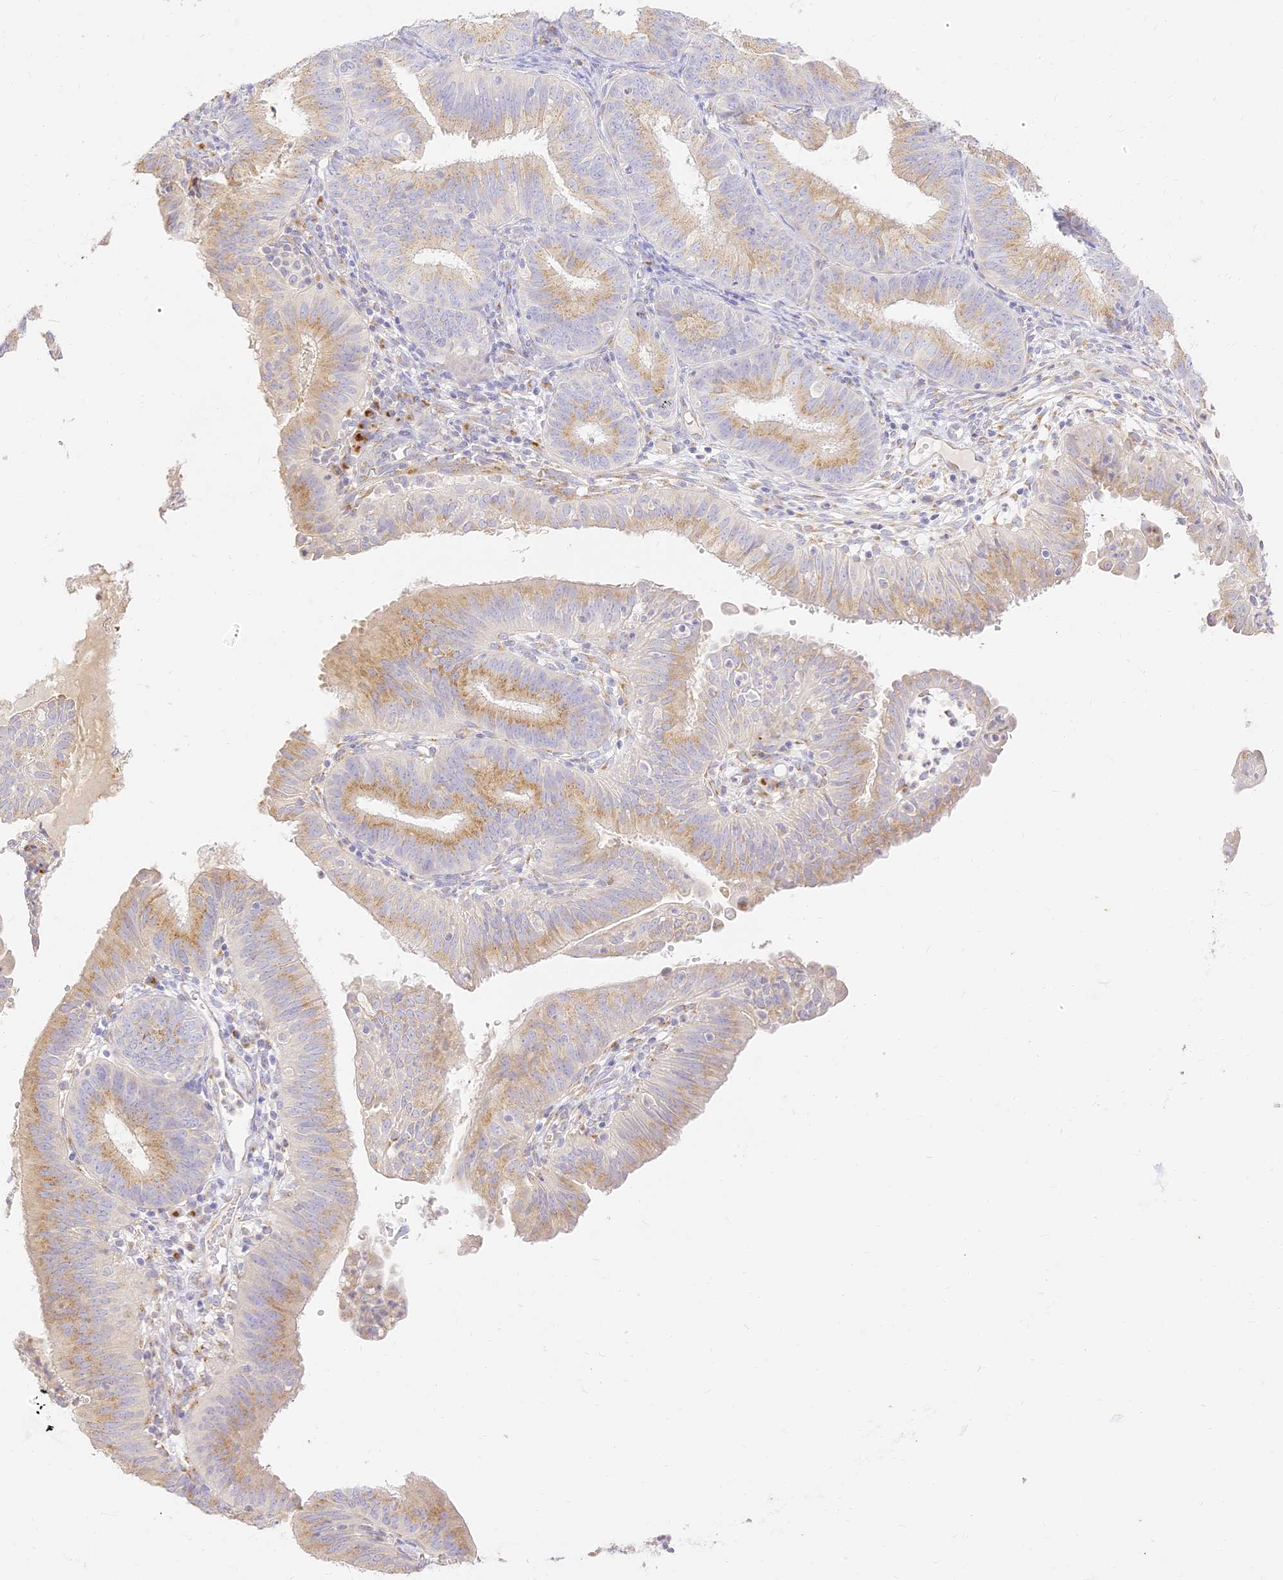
{"staining": {"intensity": "moderate", "quantity": ">75%", "location": "cytoplasmic/membranous"}, "tissue": "endometrial cancer", "cell_type": "Tumor cells", "image_type": "cancer", "snomed": [{"axis": "morphology", "description": "Adenocarcinoma, NOS"}, {"axis": "topography", "description": "Endometrium"}], "caption": "Endometrial adenocarcinoma stained with DAB IHC displays medium levels of moderate cytoplasmic/membranous positivity in about >75% of tumor cells.", "gene": "SEC13", "patient": {"sex": "female", "age": 51}}